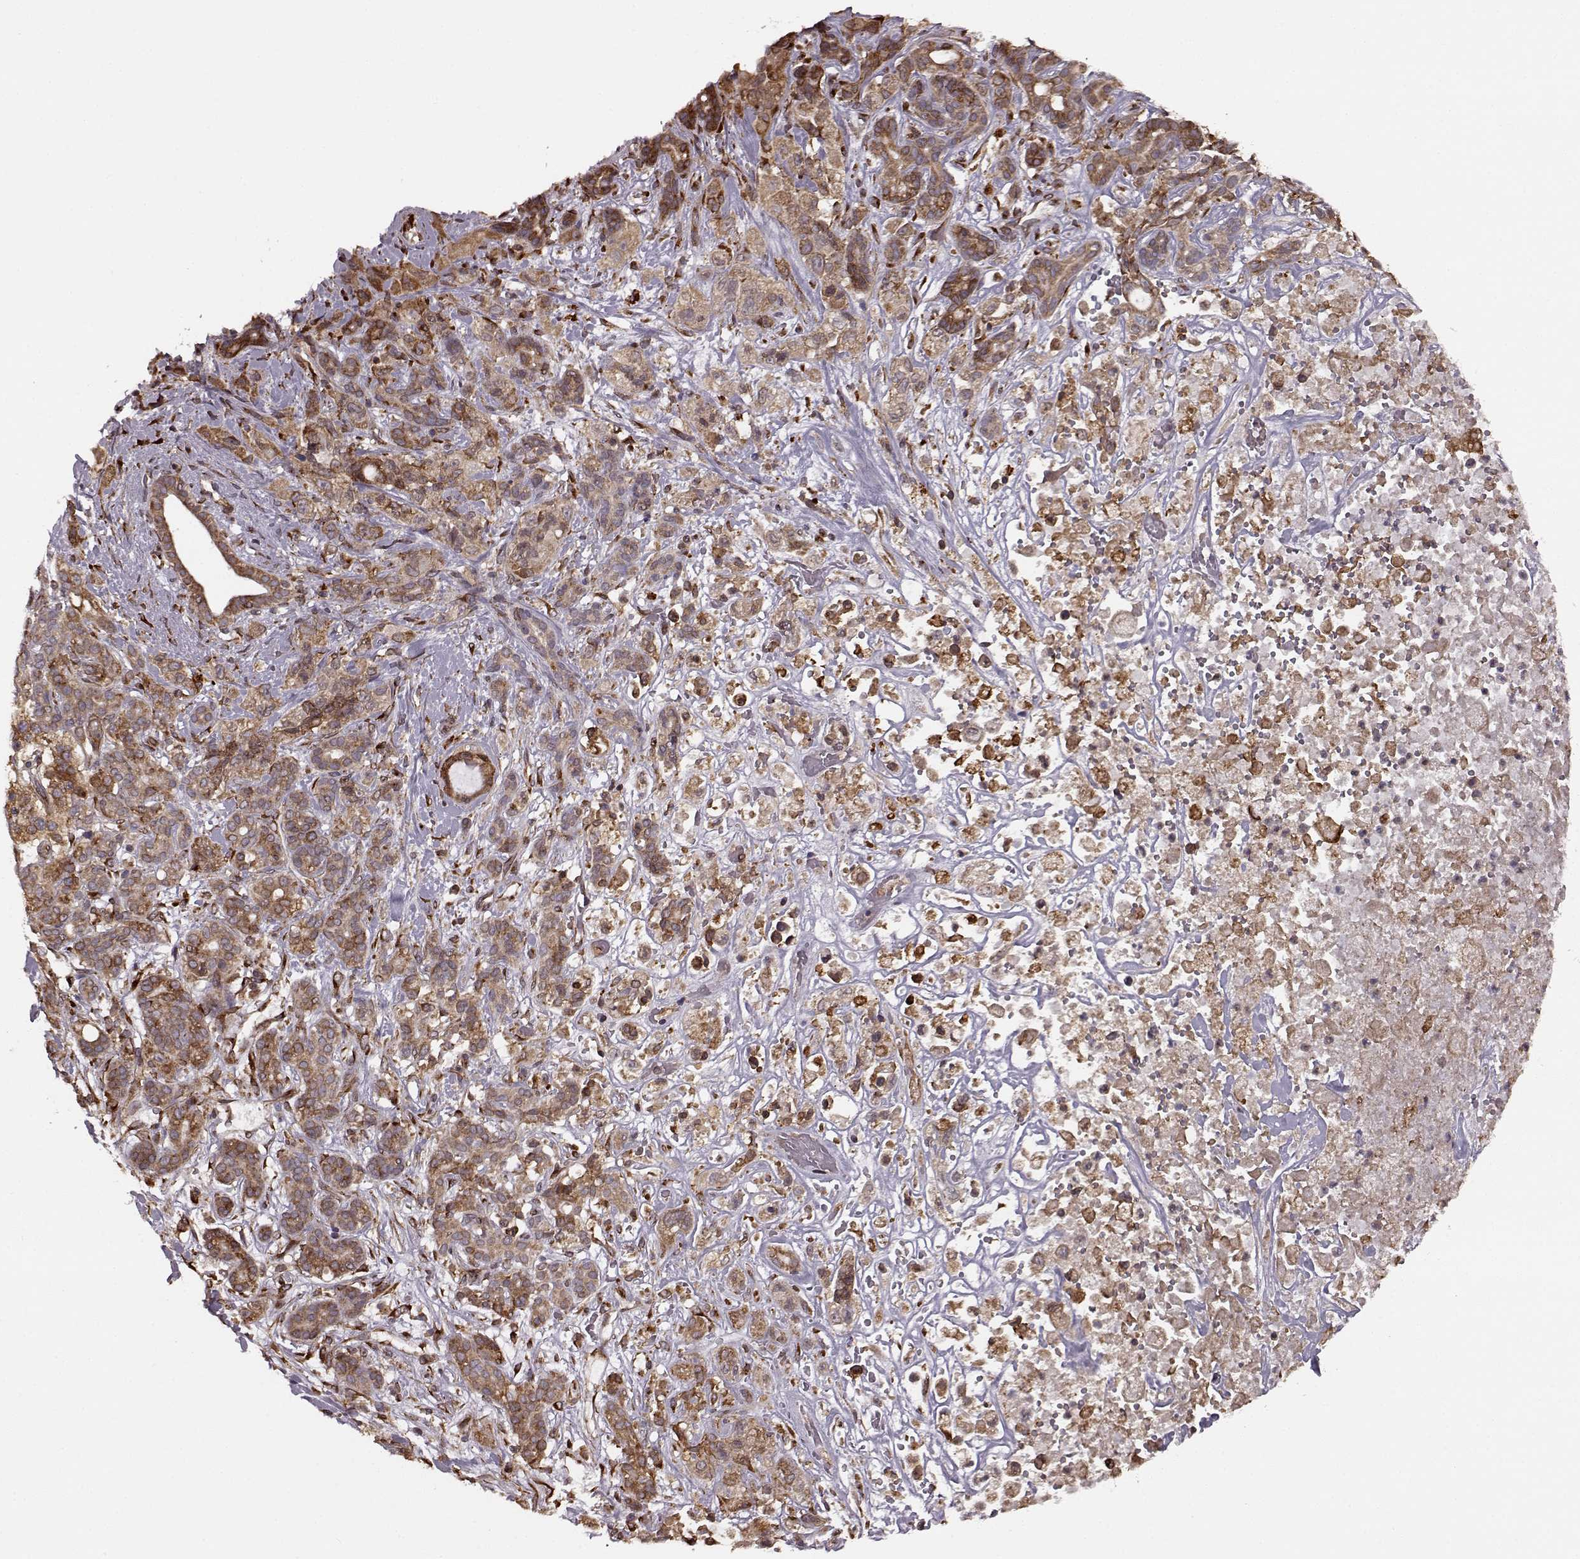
{"staining": {"intensity": "moderate", "quantity": ">75%", "location": "cytoplasmic/membranous"}, "tissue": "pancreatic cancer", "cell_type": "Tumor cells", "image_type": "cancer", "snomed": [{"axis": "morphology", "description": "Adenocarcinoma, NOS"}, {"axis": "topography", "description": "Pancreas"}], "caption": "Immunohistochemistry (IHC) staining of pancreatic adenocarcinoma, which exhibits medium levels of moderate cytoplasmic/membranous positivity in approximately >75% of tumor cells indicating moderate cytoplasmic/membranous protein staining. The staining was performed using DAB (3,3'-diaminobenzidine) (brown) for protein detection and nuclei were counterstained in hematoxylin (blue).", "gene": "YIPF5", "patient": {"sex": "male", "age": 44}}